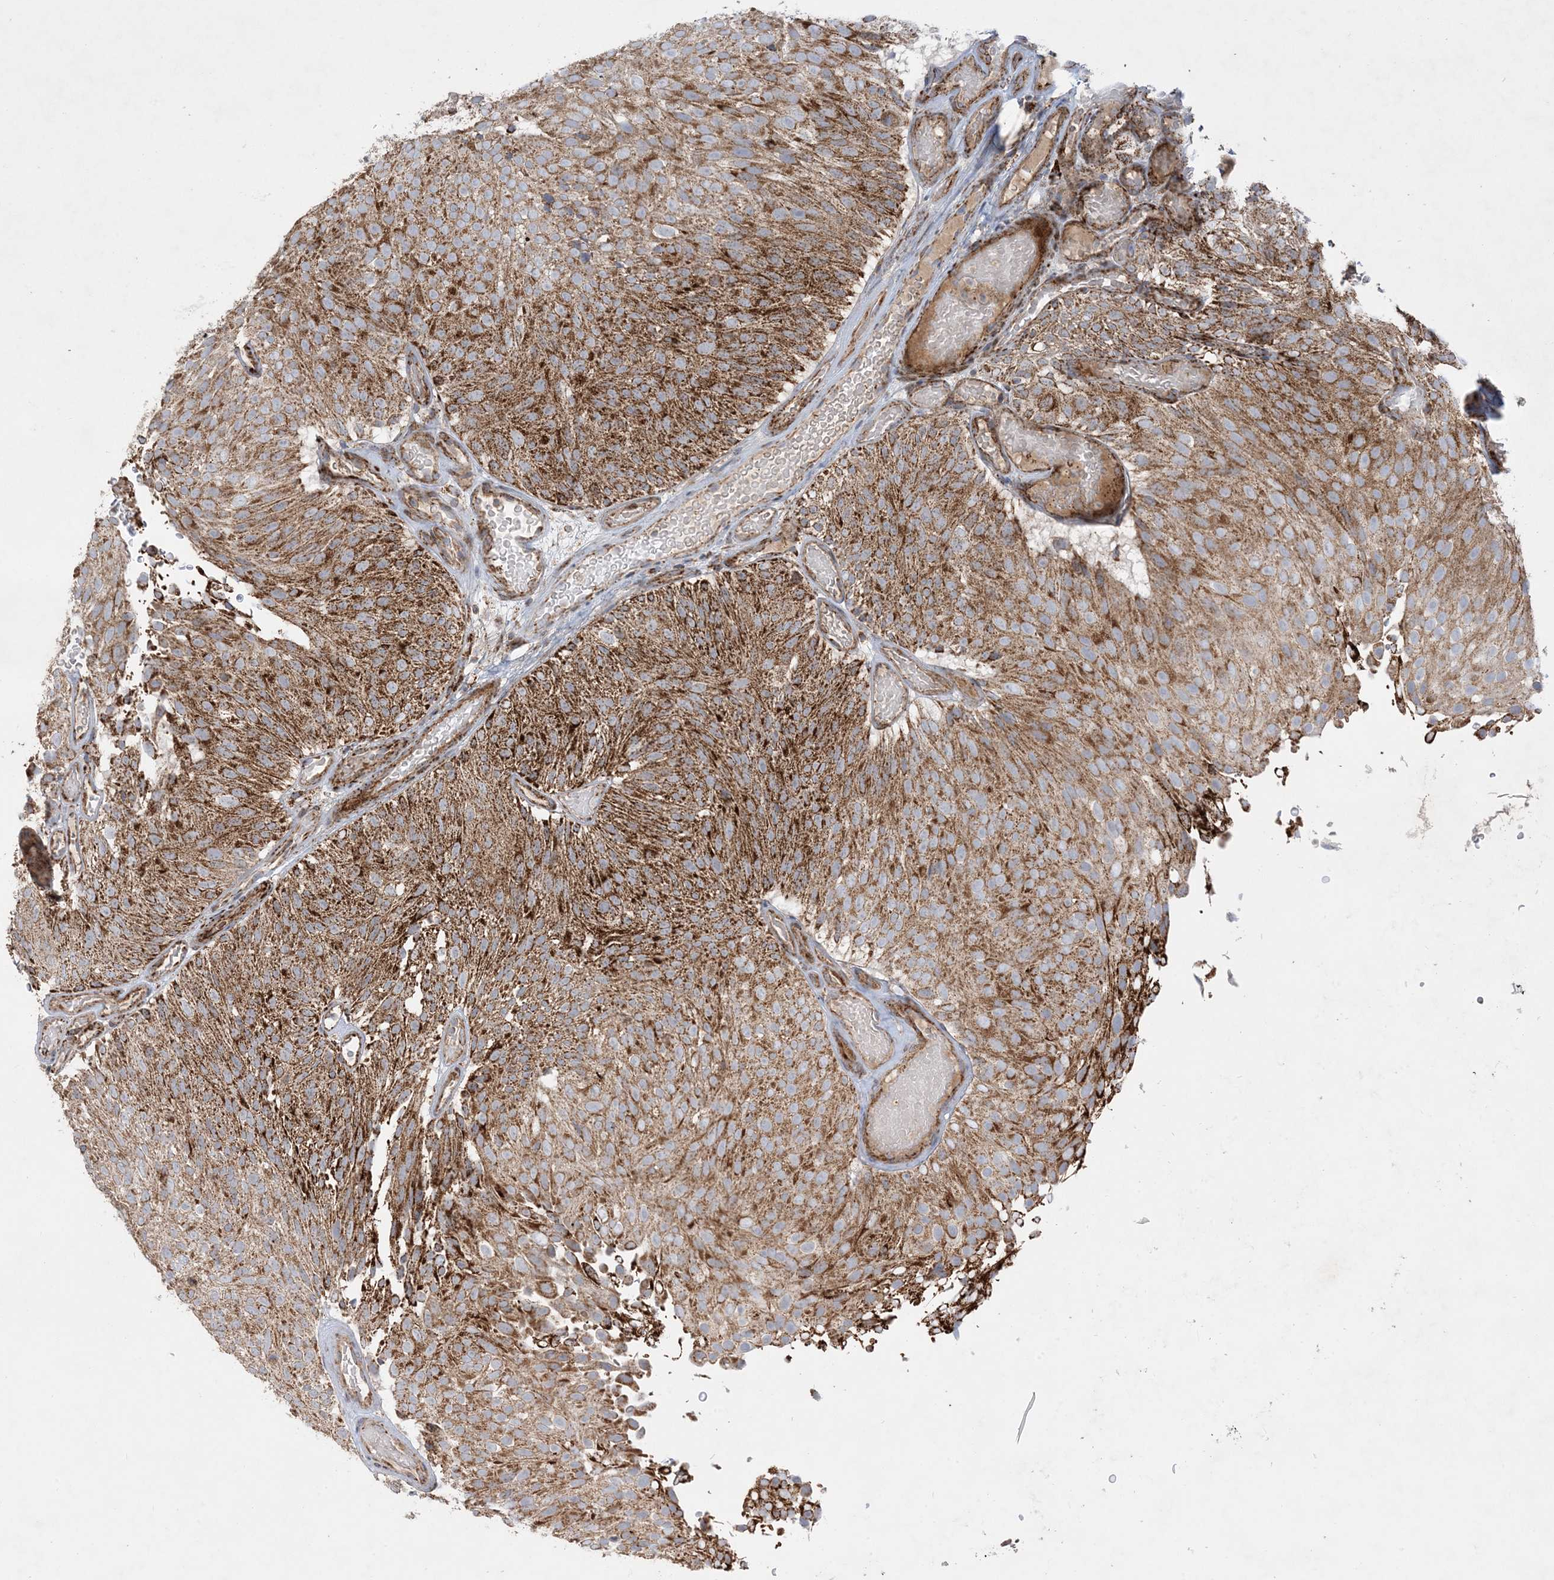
{"staining": {"intensity": "strong", "quantity": ">75%", "location": "cytoplasmic/membranous"}, "tissue": "urothelial cancer", "cell_type": "Tumor cells", "image_type": "cancer", "snomed": [{"axis": "morphology", "description": "Urothelial carcinoma, Low grade"}, {"axis": "topography", "description": "Urinary bladder"}], "caption": "Low-grade urothelial carcinoma was stained to show a protein in brown. There is high levels of strong cytoplasmic/membranous expression in about >75% of tumor cells.", "gene": "NDUFAF3", "patient": {"sex": "male", "age": 78}}